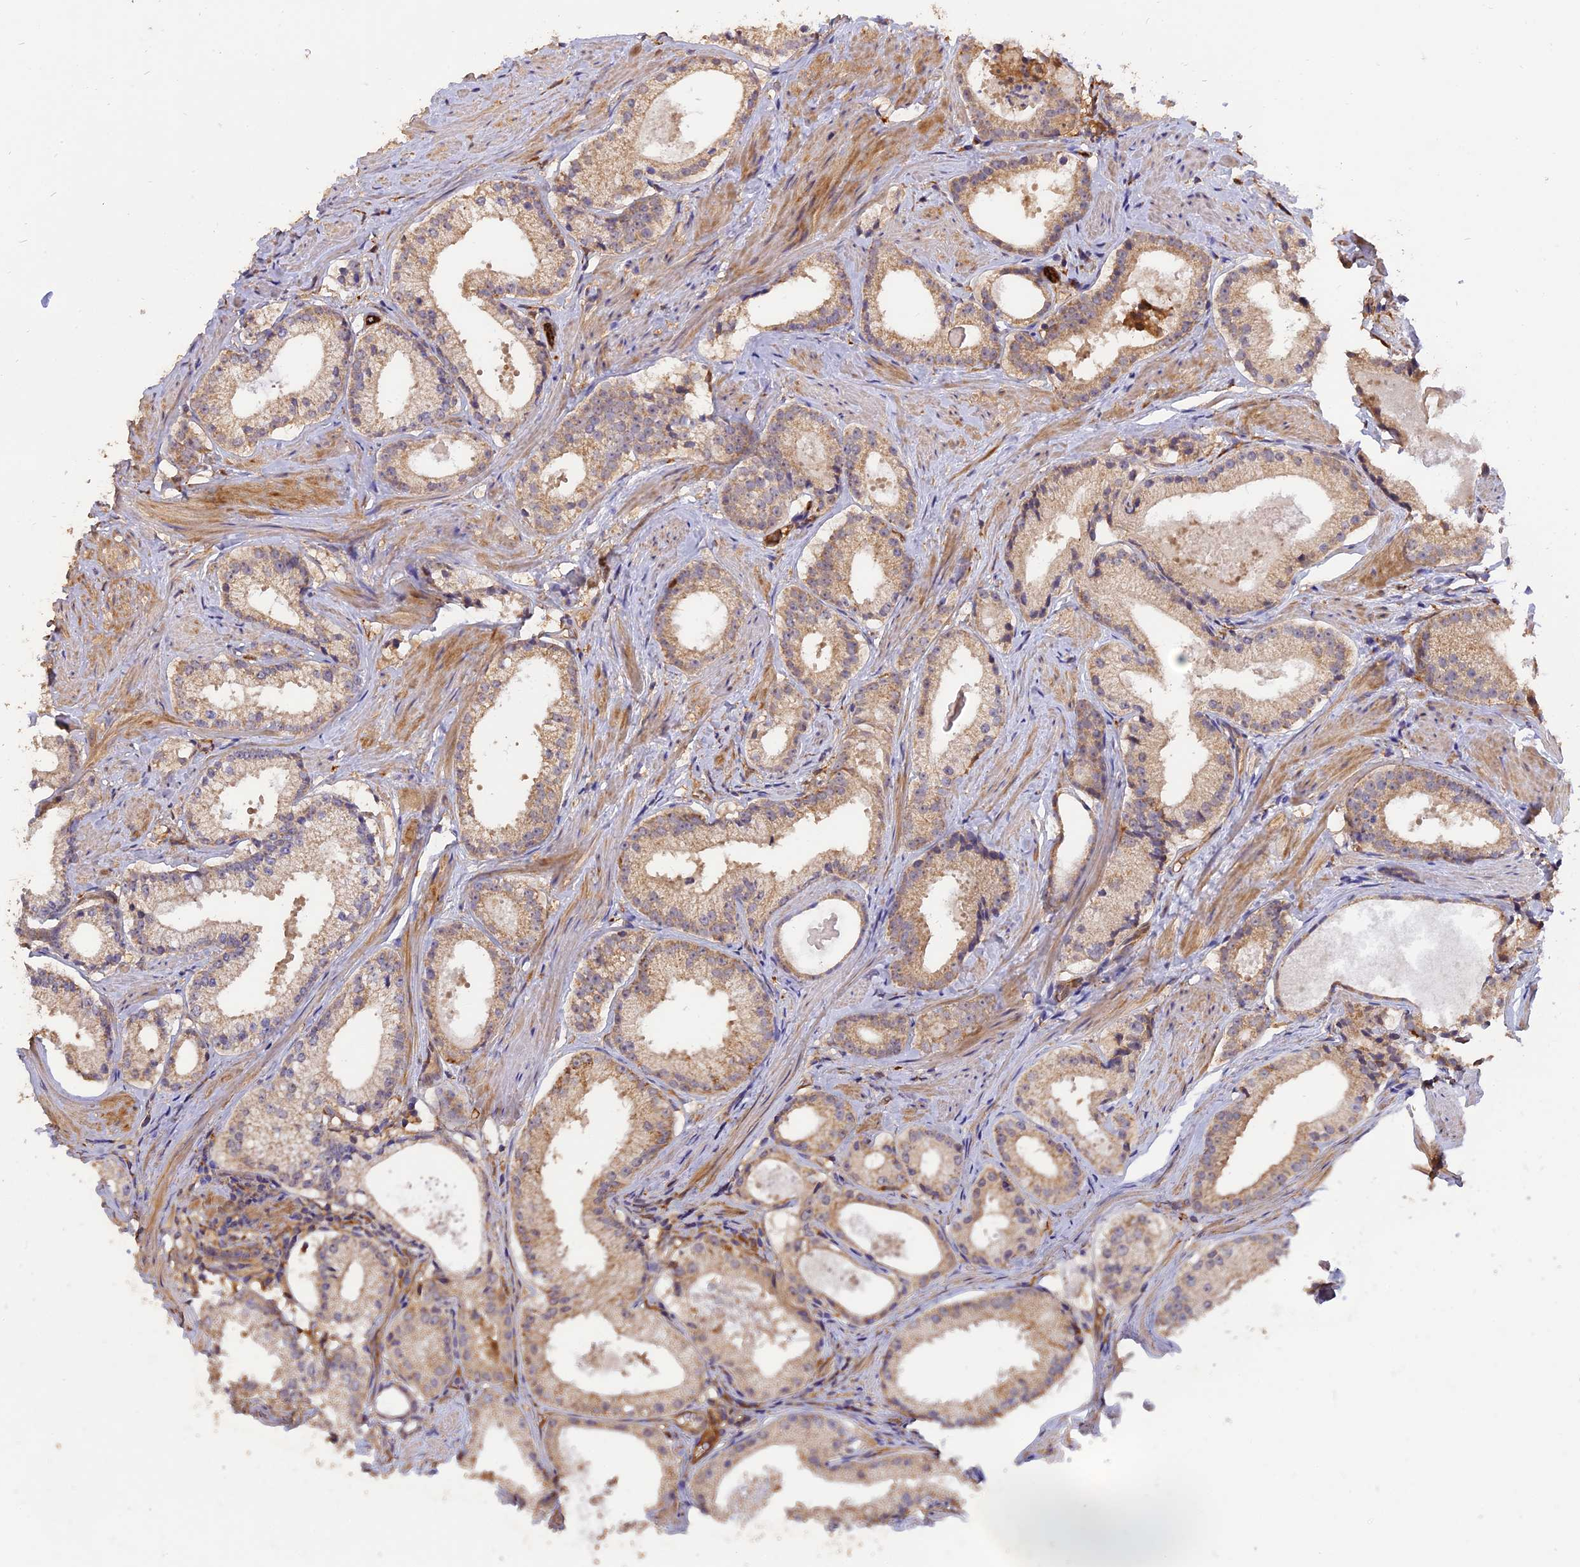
{"staining": {"intensity": "moderate", "quantity": "25%-75%", "location": "cytoplasmic/membranous"}, "tissue": "prostate cancer", "cell_type": "Tumor cells", "image_type": "cancer", "snomed": [{"axis": "morphology", "description": "Adenocarcinoma, Low grade"}, {"axis": "topography", "description": "Prostate"}], "caption": "Protein analysis of adenocarcinoma (low-grade) (prostate) tissue shows moderate cytoplasmic/membranous staining in approximately 25%-75% of tumor cells. The staining was performed using DAB to visualize the protein expression in brown, while the nuclei were stained in blue with hematoxylin (Magnification: 20x).", "gene": "SAC3D1", "patient": {"sex": "male", "age": 57}}